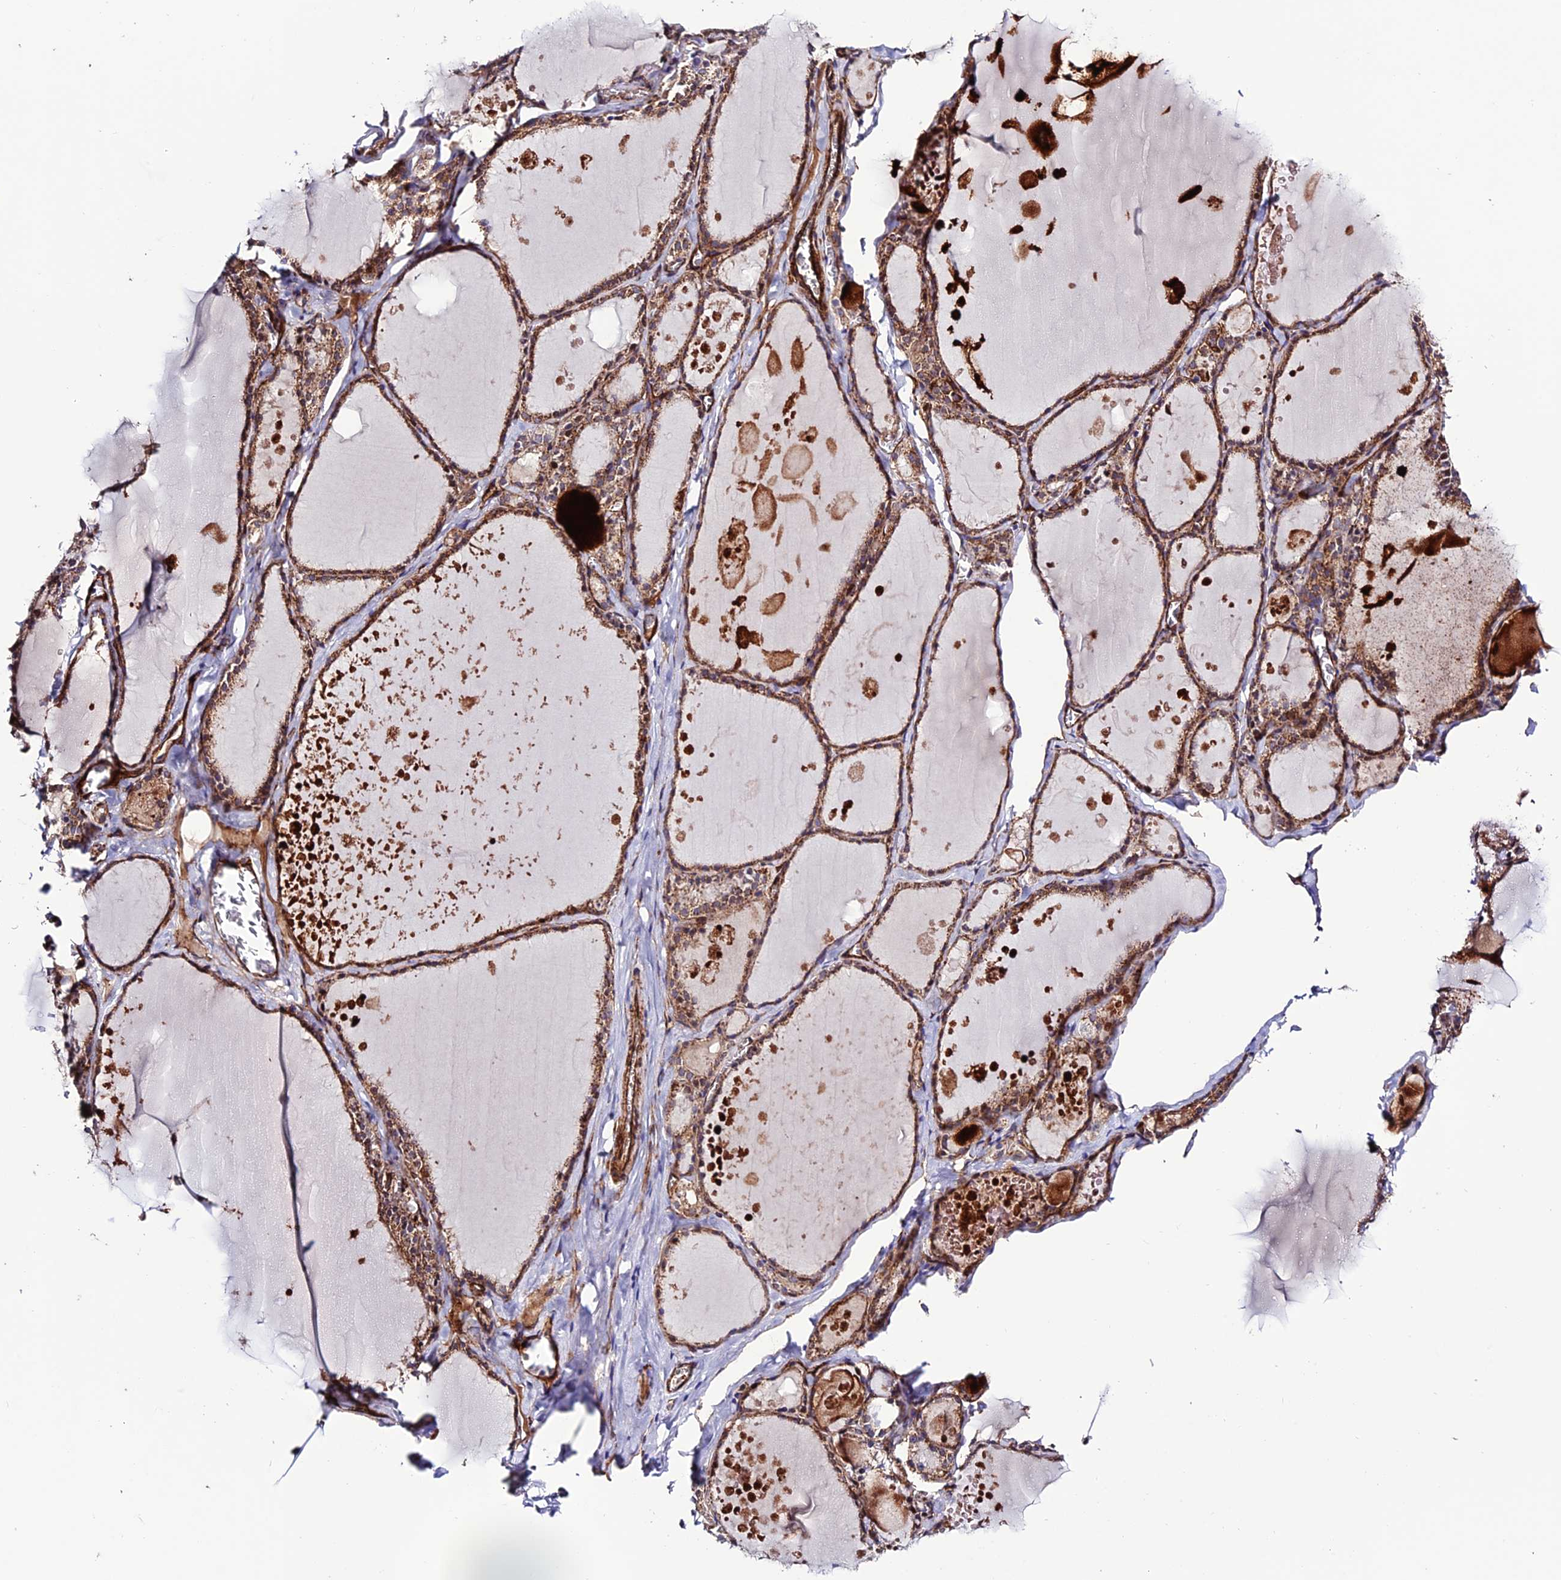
{"staining": {"intensity": "moderate", "quantity": ">75%", "location": "cytoplasmic/membranous"}, "tissue": "thyroid gland", "cell_type": "Glandular cells", "image_type": "normal", "snomed": [{"axis": "morphology", "description": "Normal tissue, NOS"}, {"axis": "topography", "description": "Thyroid gland"}], "caption": "IHC staining of benign thyroid gland, which displays medium levels of moderate cytoplasmic/membranous expression in approximately >75% of glandular cells indicating moderate cytoplasmic/membranous protein positivity. The staining was performed using DAB (3,3'-diaminobenzidine) (brown) for protein detection and nuclei were counterstained in hematoxylin (blue).", "gene": "REX1BD", "patient": {"sex": "male", "age": 56}}